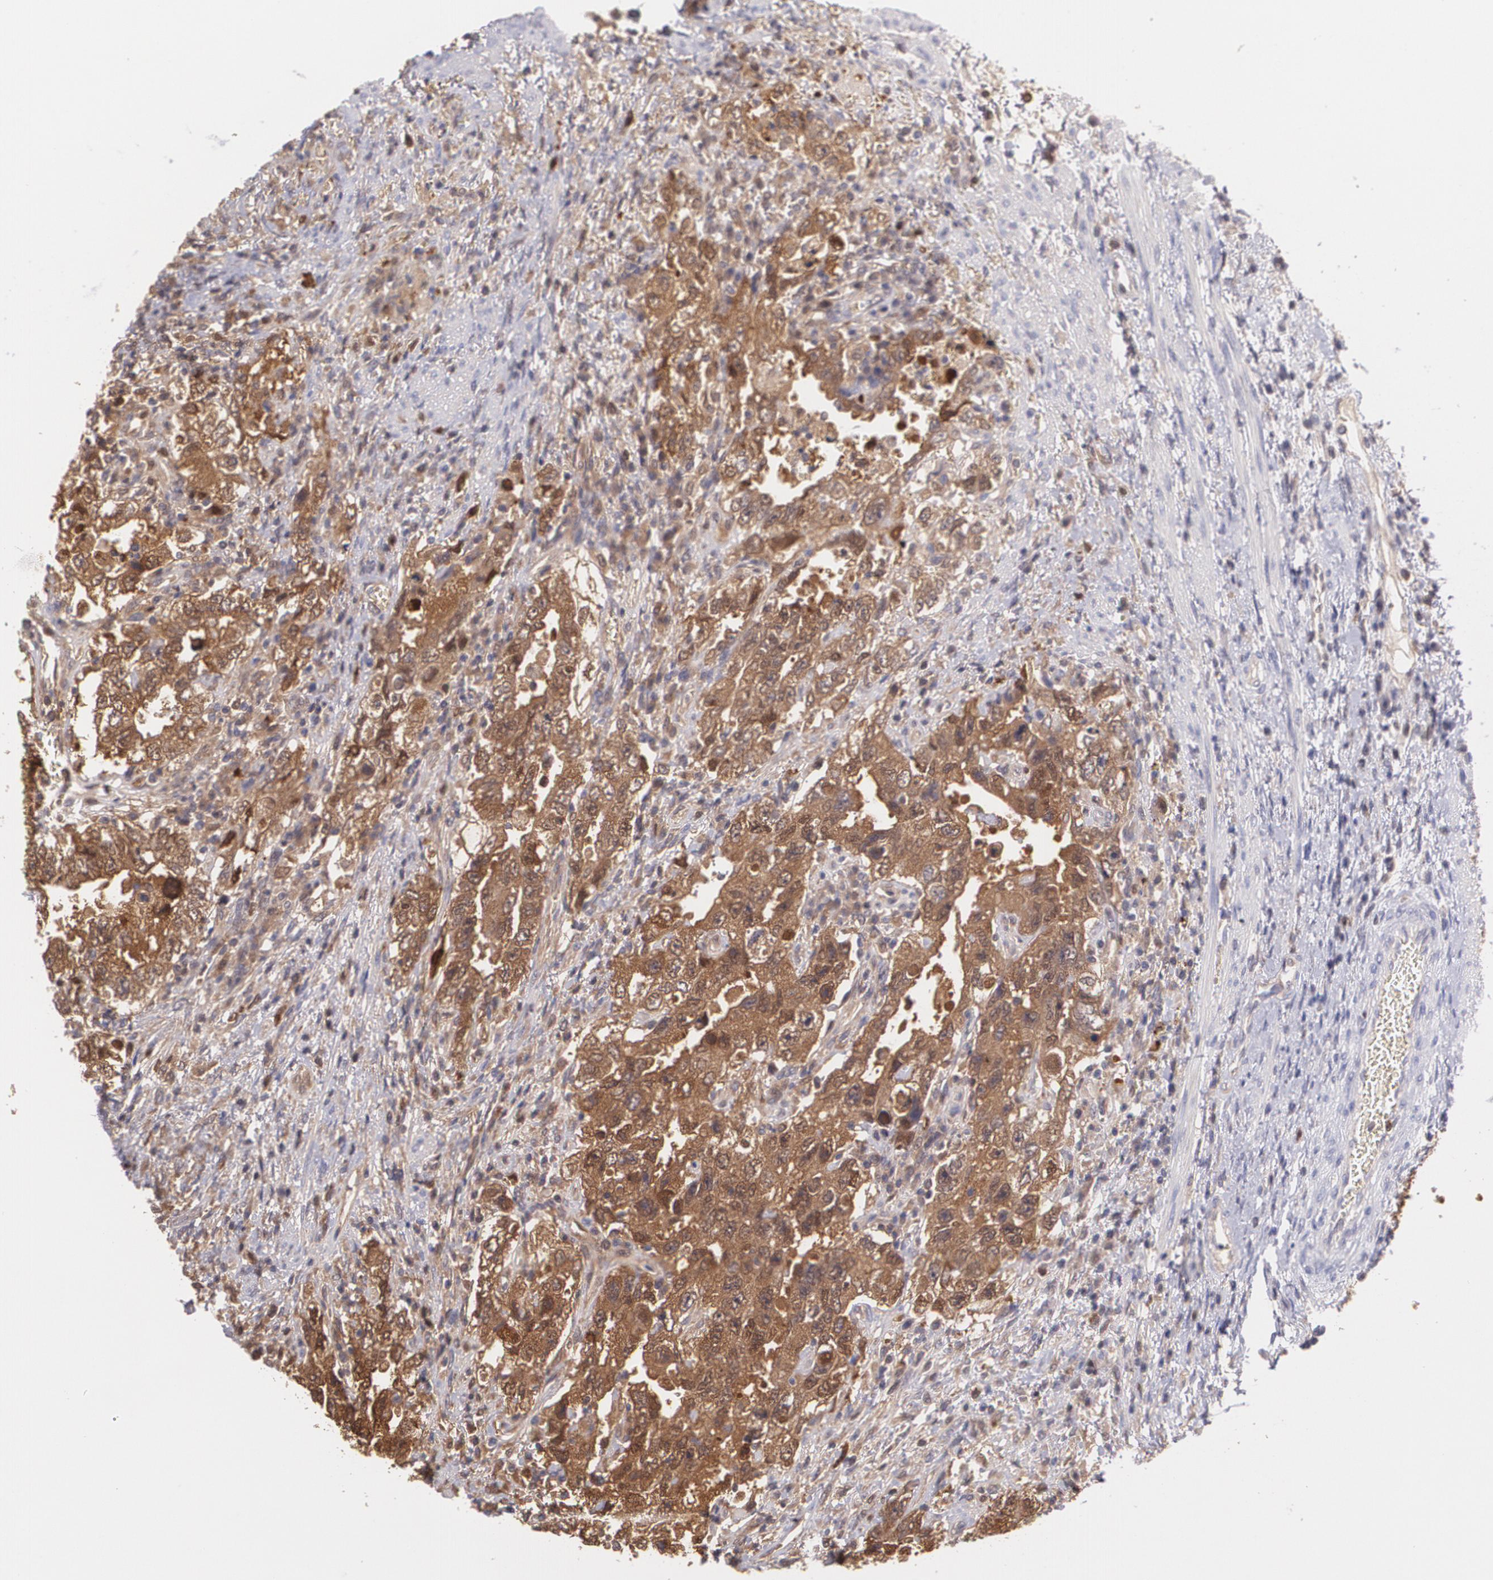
{"staining": {"intensity": "strong", "quantity": ">75%", "location": "cytoplasmic/membranous"}, "tissue": "testis cancer", "cell_type": "Tumor cells", "image_type": "cancer", "snomed": [{"axis": "morphology", "description": "Carcinoma, Embryonal, NOS"}, {"axis": "topography", "description": "Testis"}], "caption": "Immunohistochemistry (IHC) of human testis cancer (embryonal carcinoma) displays high levels of strong cytoplasmic/membranous expression in approximately >75% of tumor cells.", "gene": "HSPH1", "patient": {"sex": "male", "age": 26}}